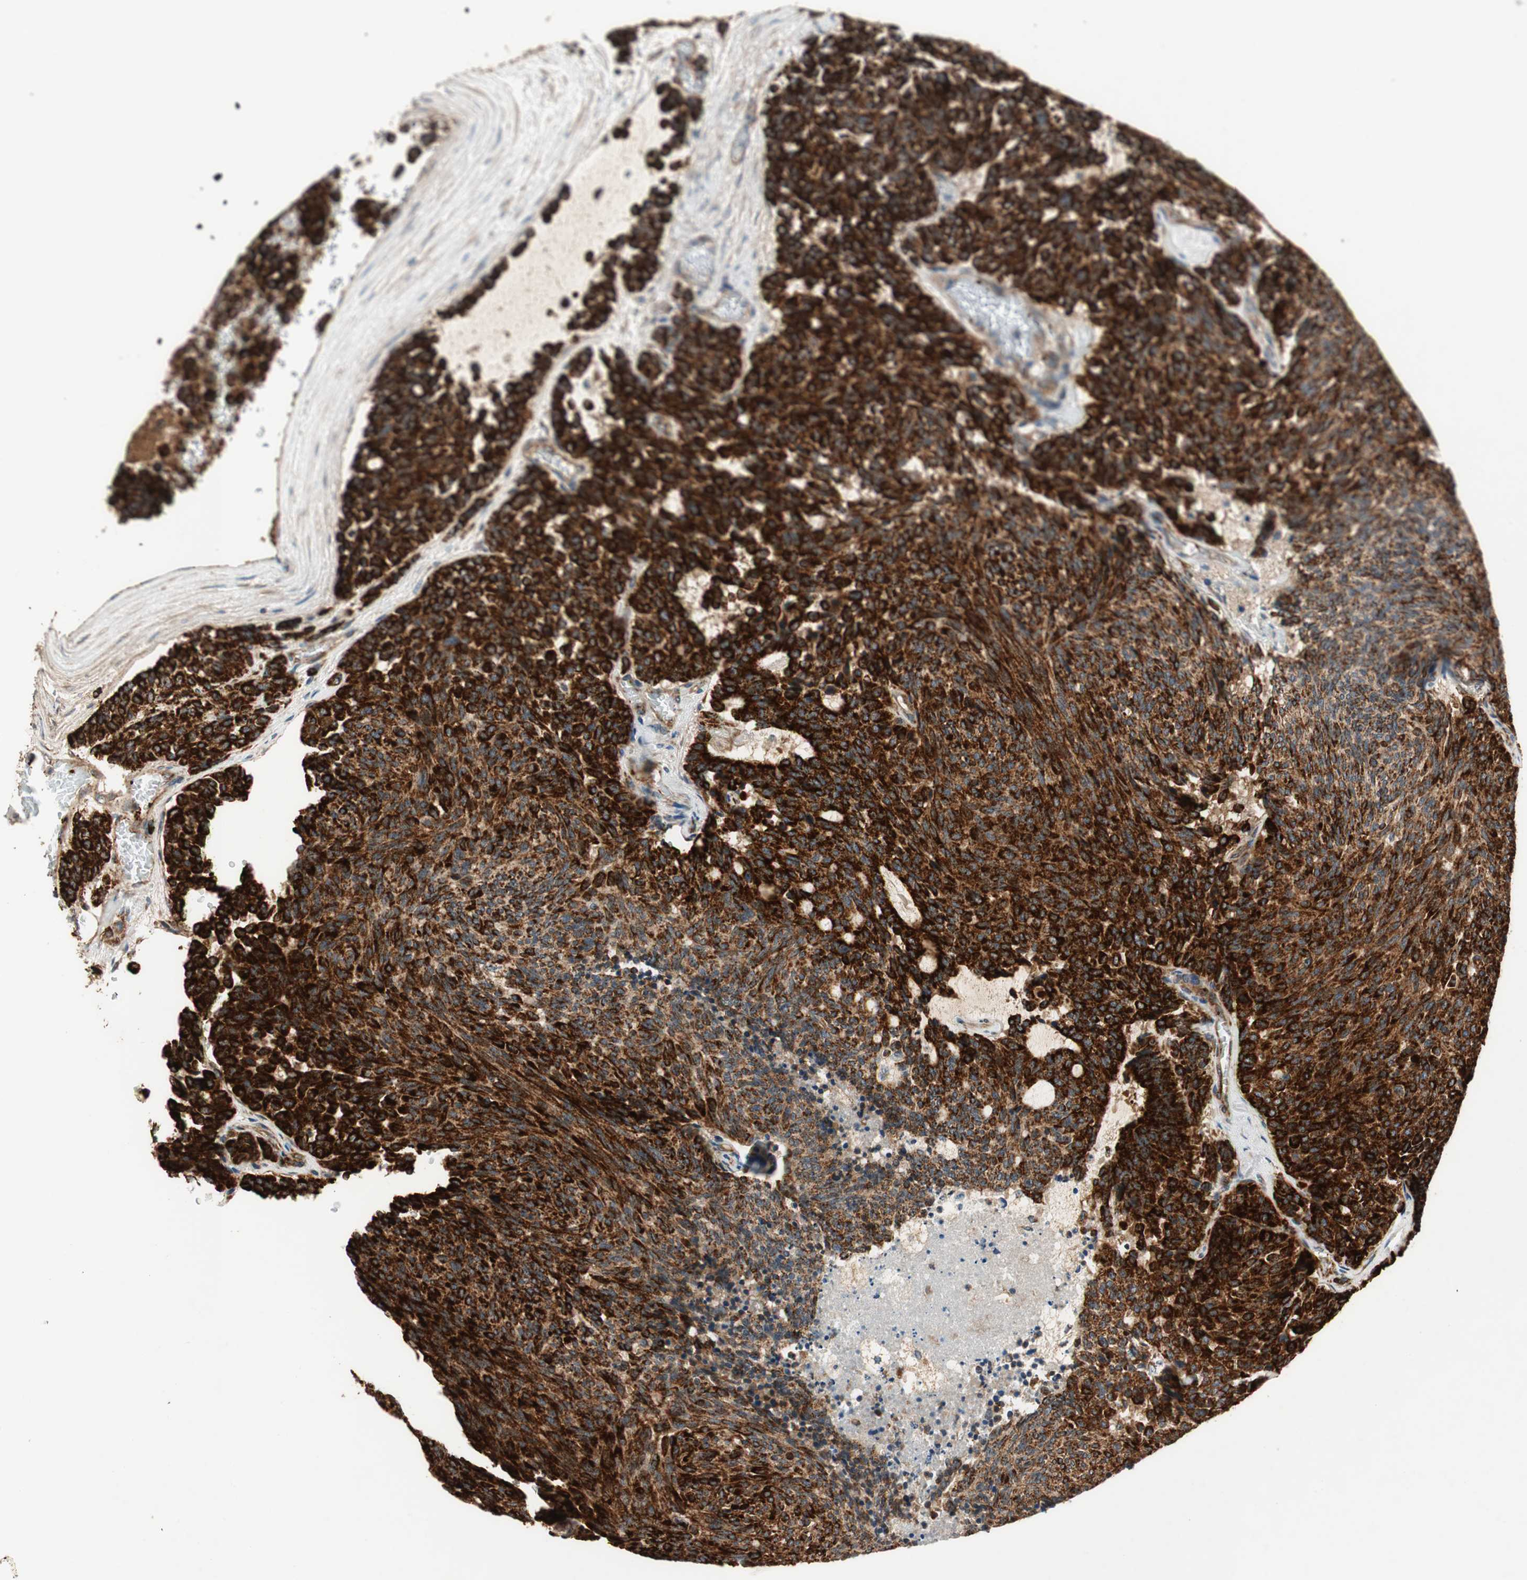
{"staining": {"intensity": "strong", "quantity": ">75%", "location": "cytoplasmic/membranous"}, "tissue": "carcinoid", "cell_type": "Tumor cells", "image_type": "cancer", "snomed": [{"axis": "morphology", "description": "Carcinoid, malignant, NOS"}, {"axis": "topography", "description": "Pancreas"}], "caption": "Carcinoid stained with DAB (3,3'-diaminobenzidine) immunohistochemistry demonstrates high levels of strong cytoplasmic/membranous expression in about >75% of tumor cells.", "gene": "AKAP1", "patient": {"sex": "female", "age": 54}}